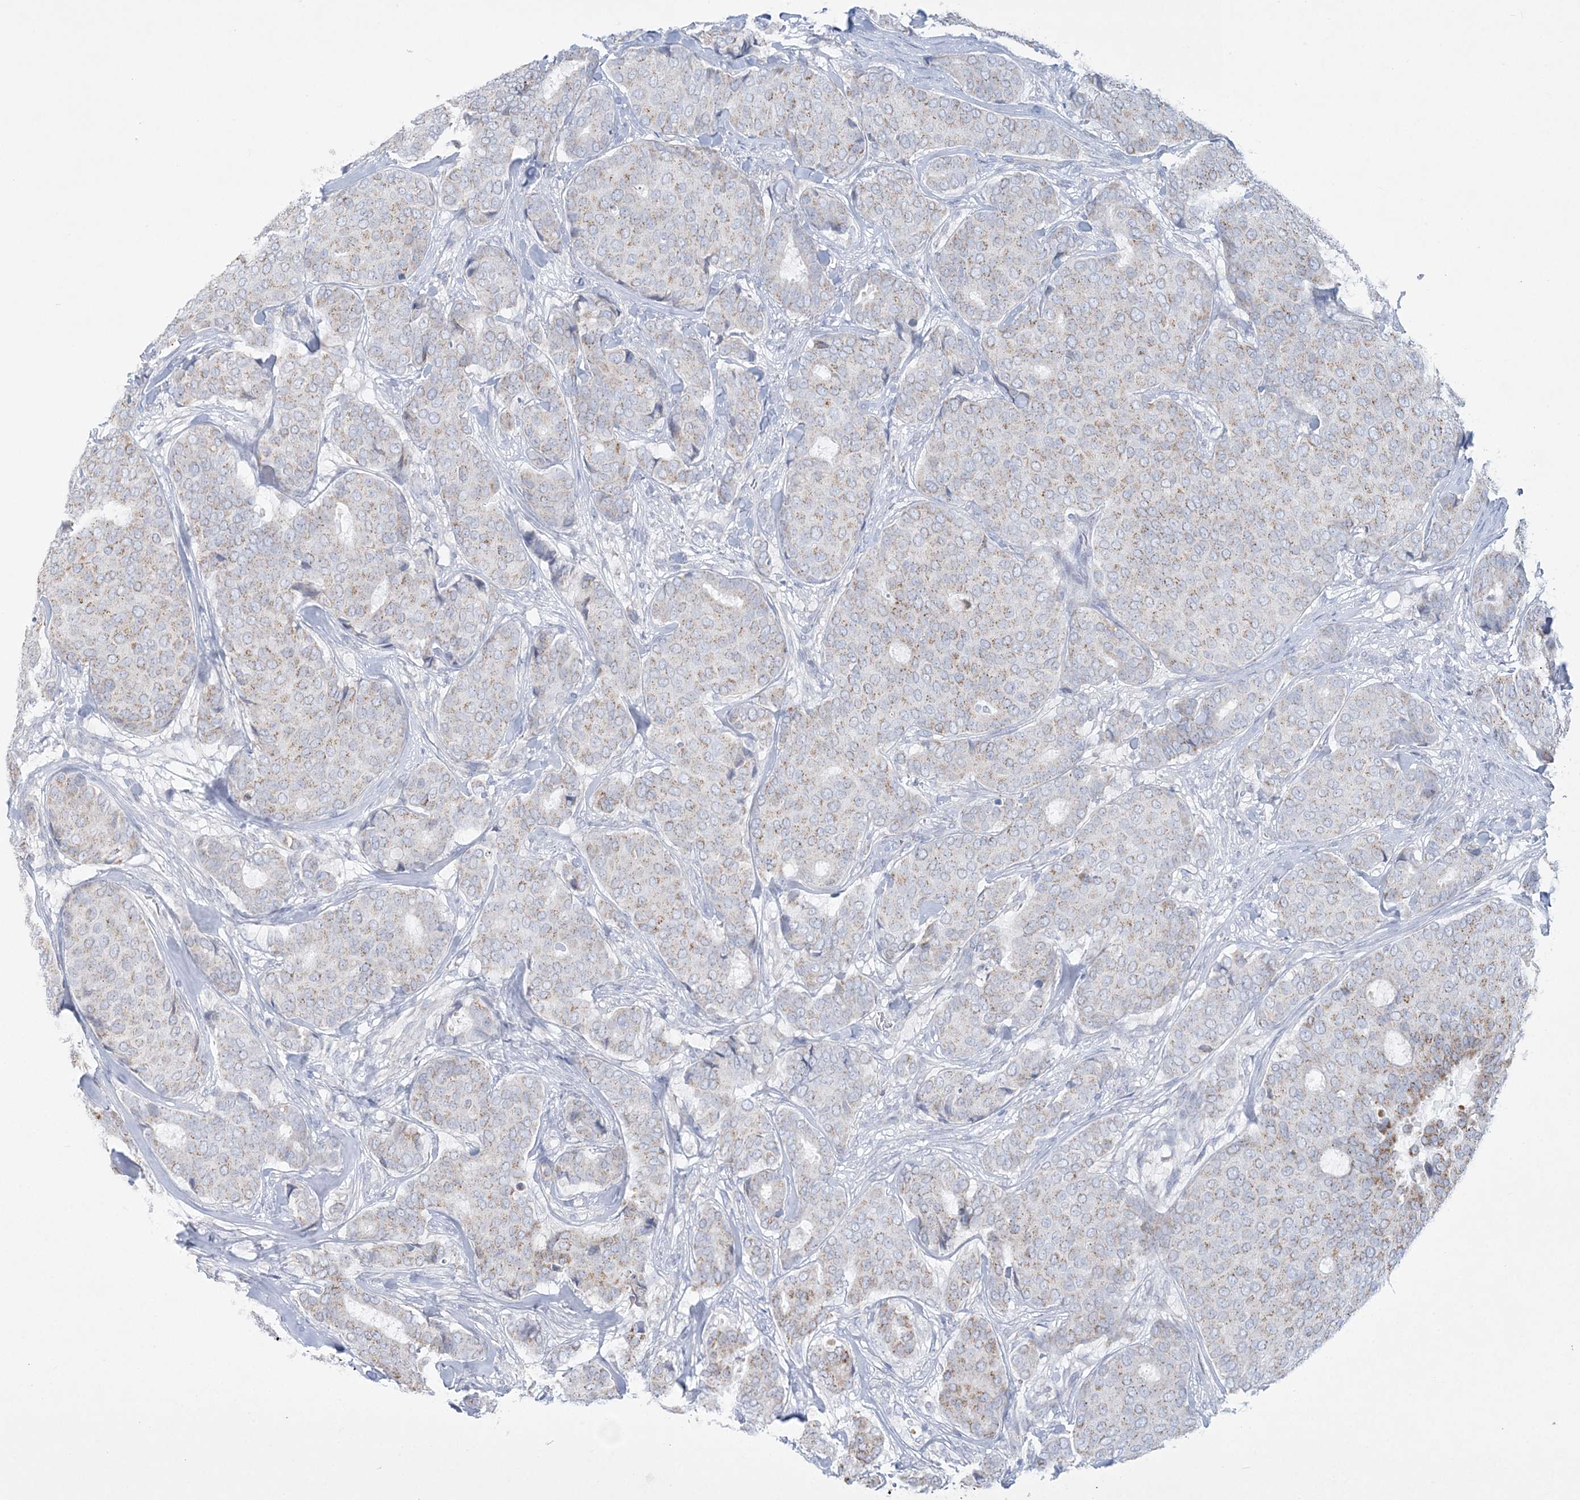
{"staining": {"intensity": "weak", "quantity": "25%-75%", "location": "cytoplasmic/membranous"}, "tissue": "breast cancer", "cell_type": "Tumor cells", "image_type": "cancer", "snomed": [{"axis": "morphology", "description": "Duct carcinoma"}, {"axis": "topography", "description": "Breast"}], "caption": "Immunohistochemistry (IHC) histopathology image of neoplastic tissue: human breast cancer stained using immunohistochemistry exhibits low levels of weak protein expression localized specifically in the cytoplasmic/membranous of tumor cells, appearing as a cytoplasmic/membranous brown color.", "gene": "TBC1D7", "patient": {"sex": "female", "age": 75}}